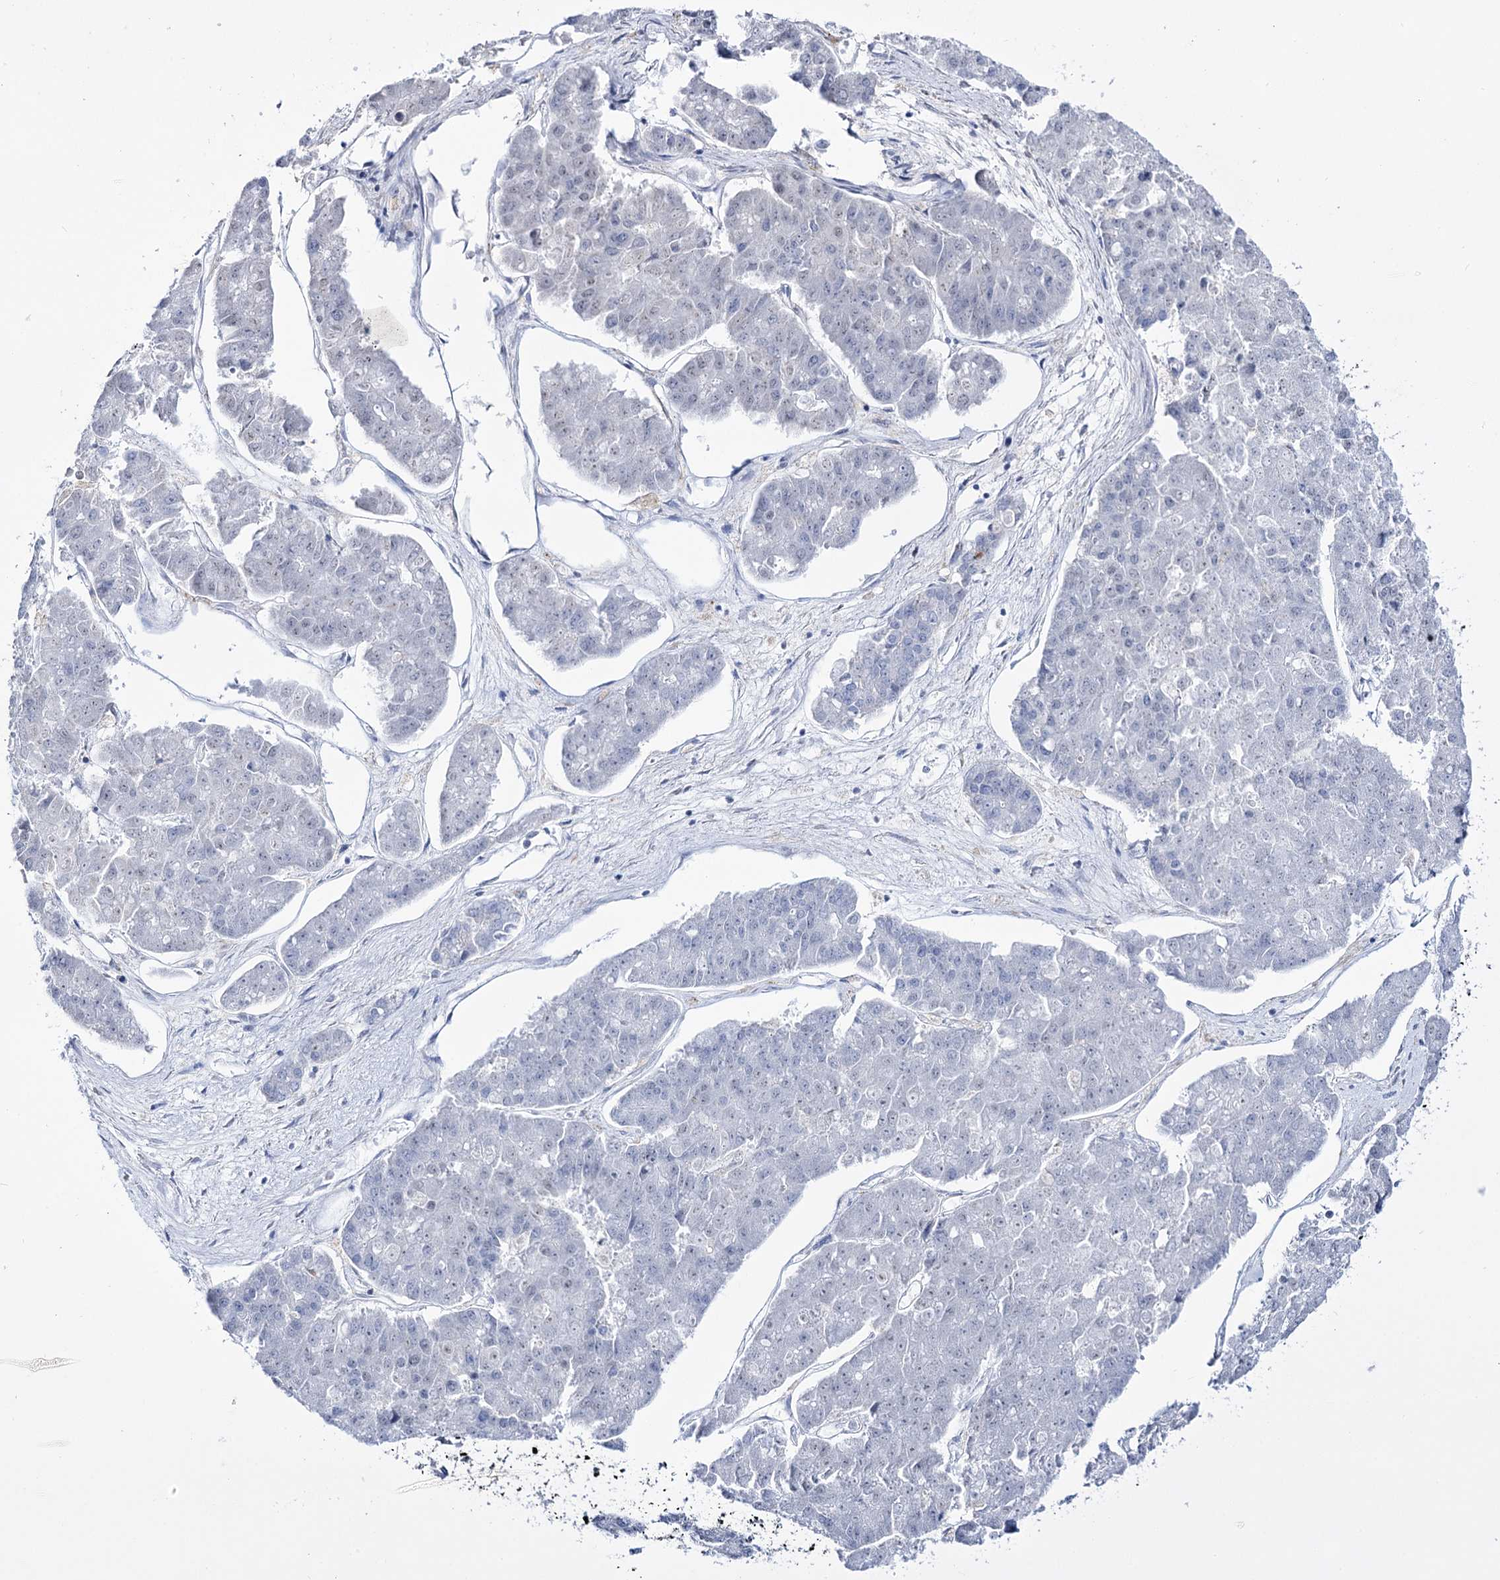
{"staining": {"intensity": "negative", "quantity": "none", "location": "none"}, "tissue": "pancreatic cancer", "cell_type": "Tumor cells", "image_type": "cancer", "snomed": [{"axis": "morphology", "description": "Adenocarcinoma, NOS"}, {"axis": "topography", "description": "Pancreas"}], "caption": "IHC image of neoplastic tissue: pancreatic adenocarcinoma stained with DAB displays no significant protein positivity in tumor cells.", "gene": "RBM15B", "patient": {"sex": "male", "age": 50}}